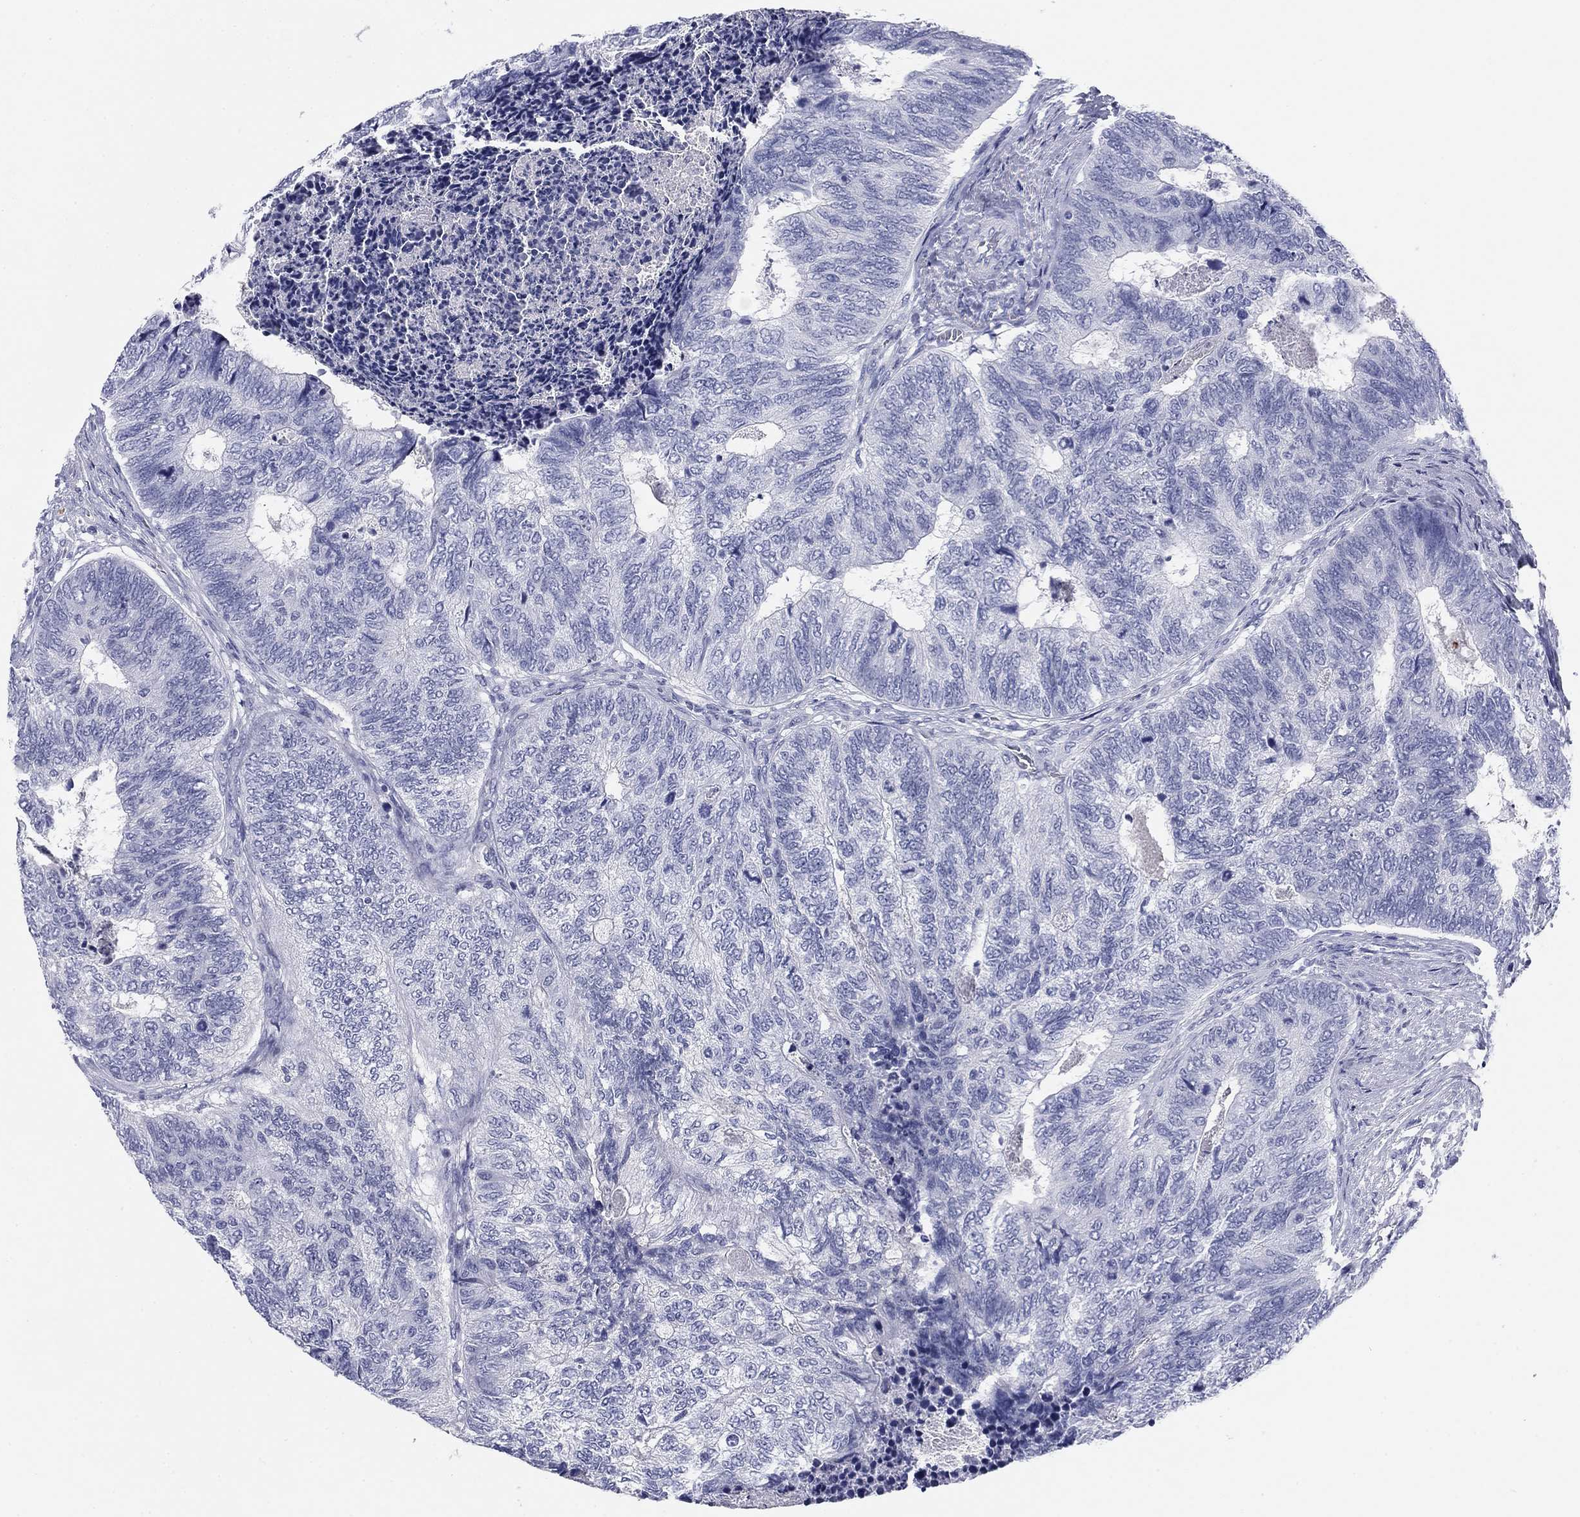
{"staining": {"intensity": "negative", "quantity": "none", "location": "none"}, "tissue": "colorectal cancer", "cell_type": "Tumor cells", "image_type": "cancer", "snomed": [{"axis": "morphology", "description": "Adenocarcinoma, NOS"}, {"axis": "topography", "description": "Colon"}], "caption": "A high-resolution micrograph shows IHC staining of colorectal cancer (adenocarcinoma), which displays no significant expression in tumor cells. (DAB (3,3'-diaminobenzidine) immunohistochemistry visualized using brightfield microscopy, high magnification).", "gene": "KCNH1", "patient": {"sex": "female", "age": 67}}